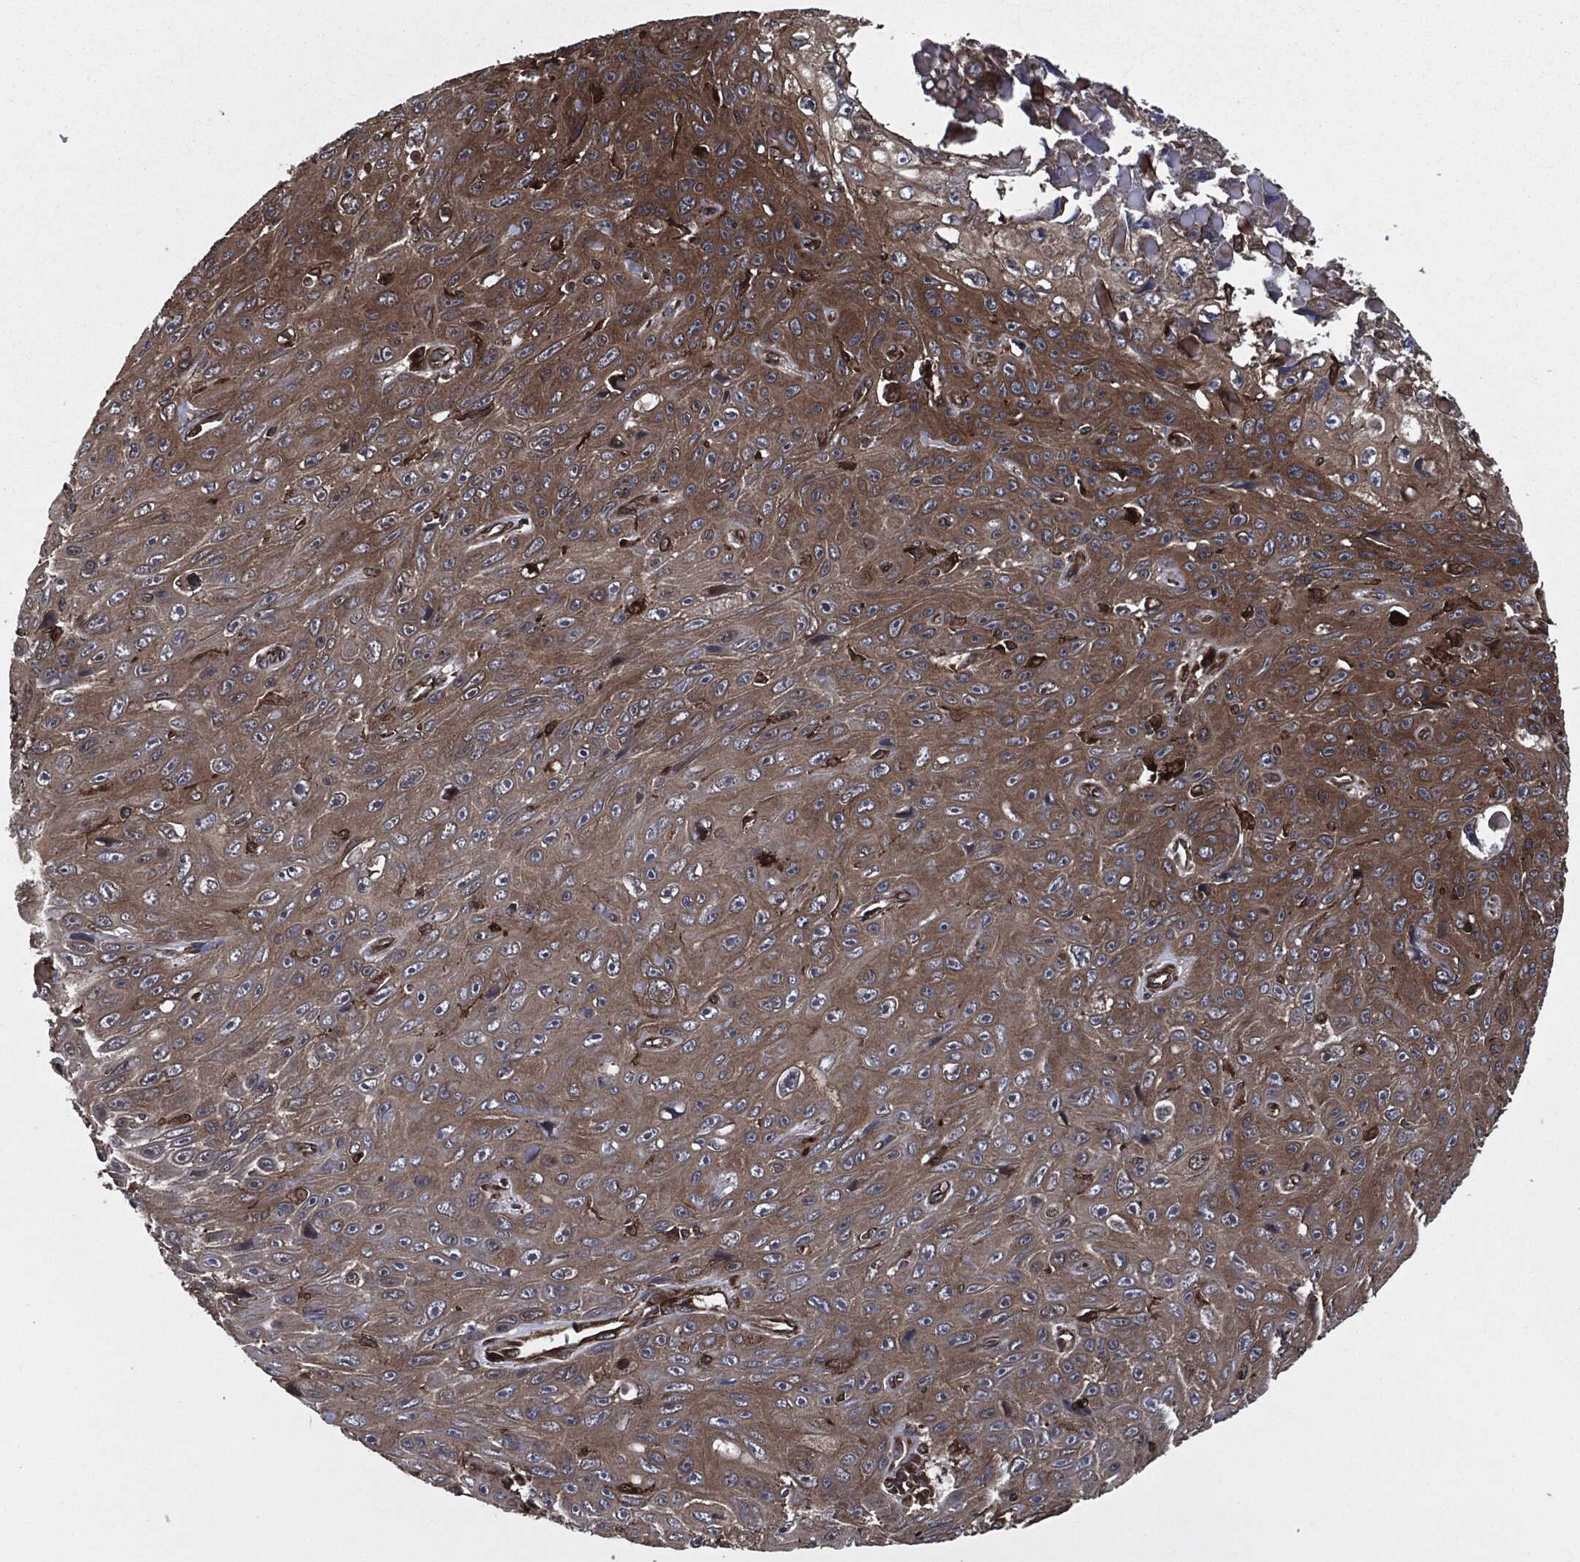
{"staining": {"intensity": "moderate", "quantity": ">75%", "location": "cytoplasmic/membranous"}, "tissue": "skin cancer", "cell_type": "Tumor cells", "image_type": "cancer", "snomed": [{"axis": "morphology", "description": "Squamous cell carcinoma, NOS"}, {"axis": "topography", "description": "Skin"}], "caption": "Immunohistochemistry (IHC) micrograph of neoplastic tissue: skin cancer stained using immunohistochemistry (IHC) demonstrates medium levels of moderate protein expression localized specifically in the cytoplasmic/membranous of tumor cells, appearing as a cytoplasmic/membranous brown color.", "gene": "RAP1GDS1", "patient": {"sex": "male", "age": 82}}